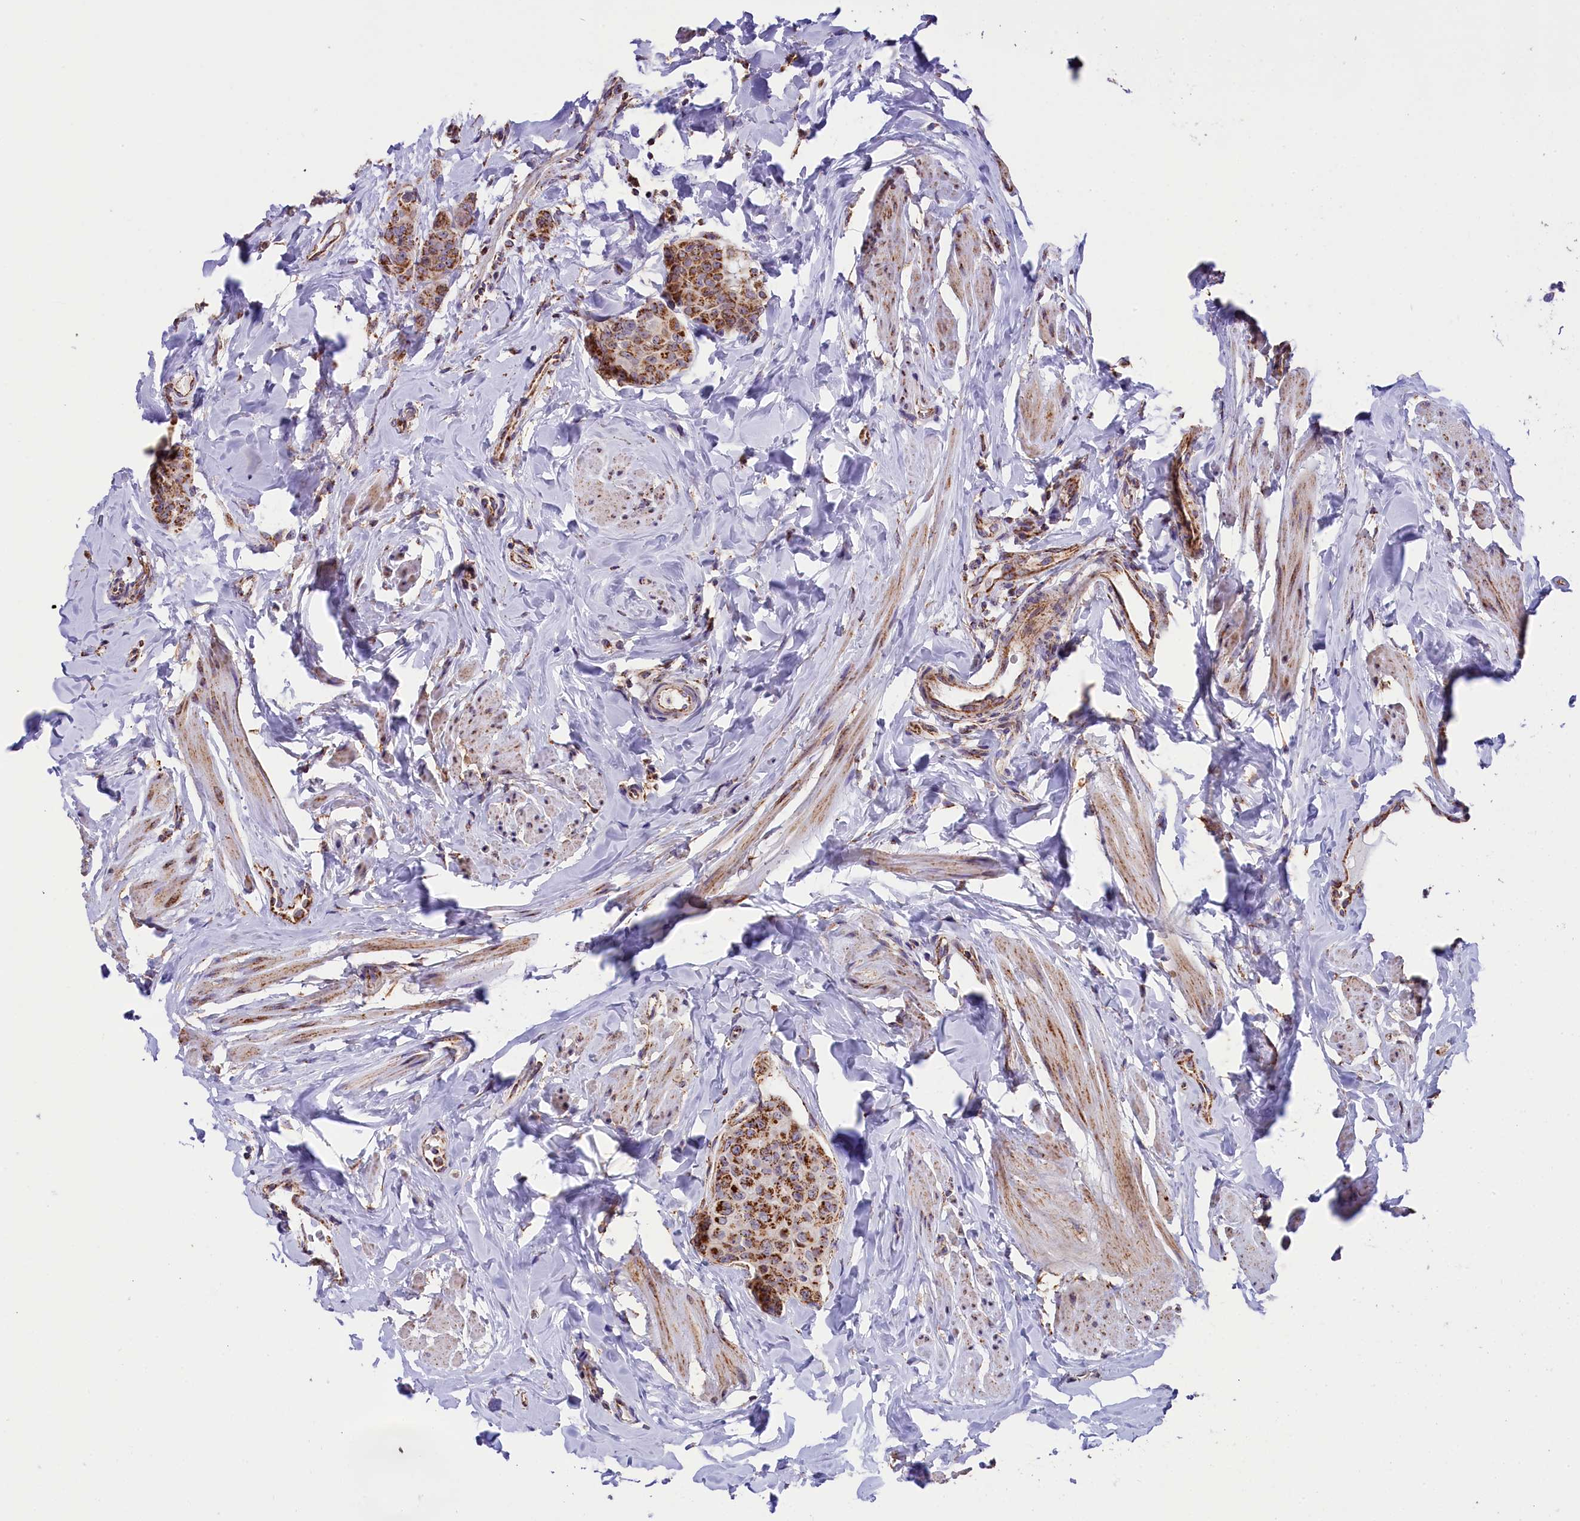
{"staining": {"intensity": "strong", "quantity": ">75%", "location": "cytoplasmic/membranous"}, "tissue": "breast cancer", "cell_type": "Tumor cells", "image_type": "cancer", "snomed": [{"axis": "morphology", "description": "Duct carcinoma"}, {"axis": "topography", "description": "Breast"}], "caption": "Tumor cells exhibit high levels of strong cytoplasmic/membranous staining in approximately >75% of cells in human breast cancer.", "gene": "NDUFA8", "patient": {"sex": "female", "age": 40}}